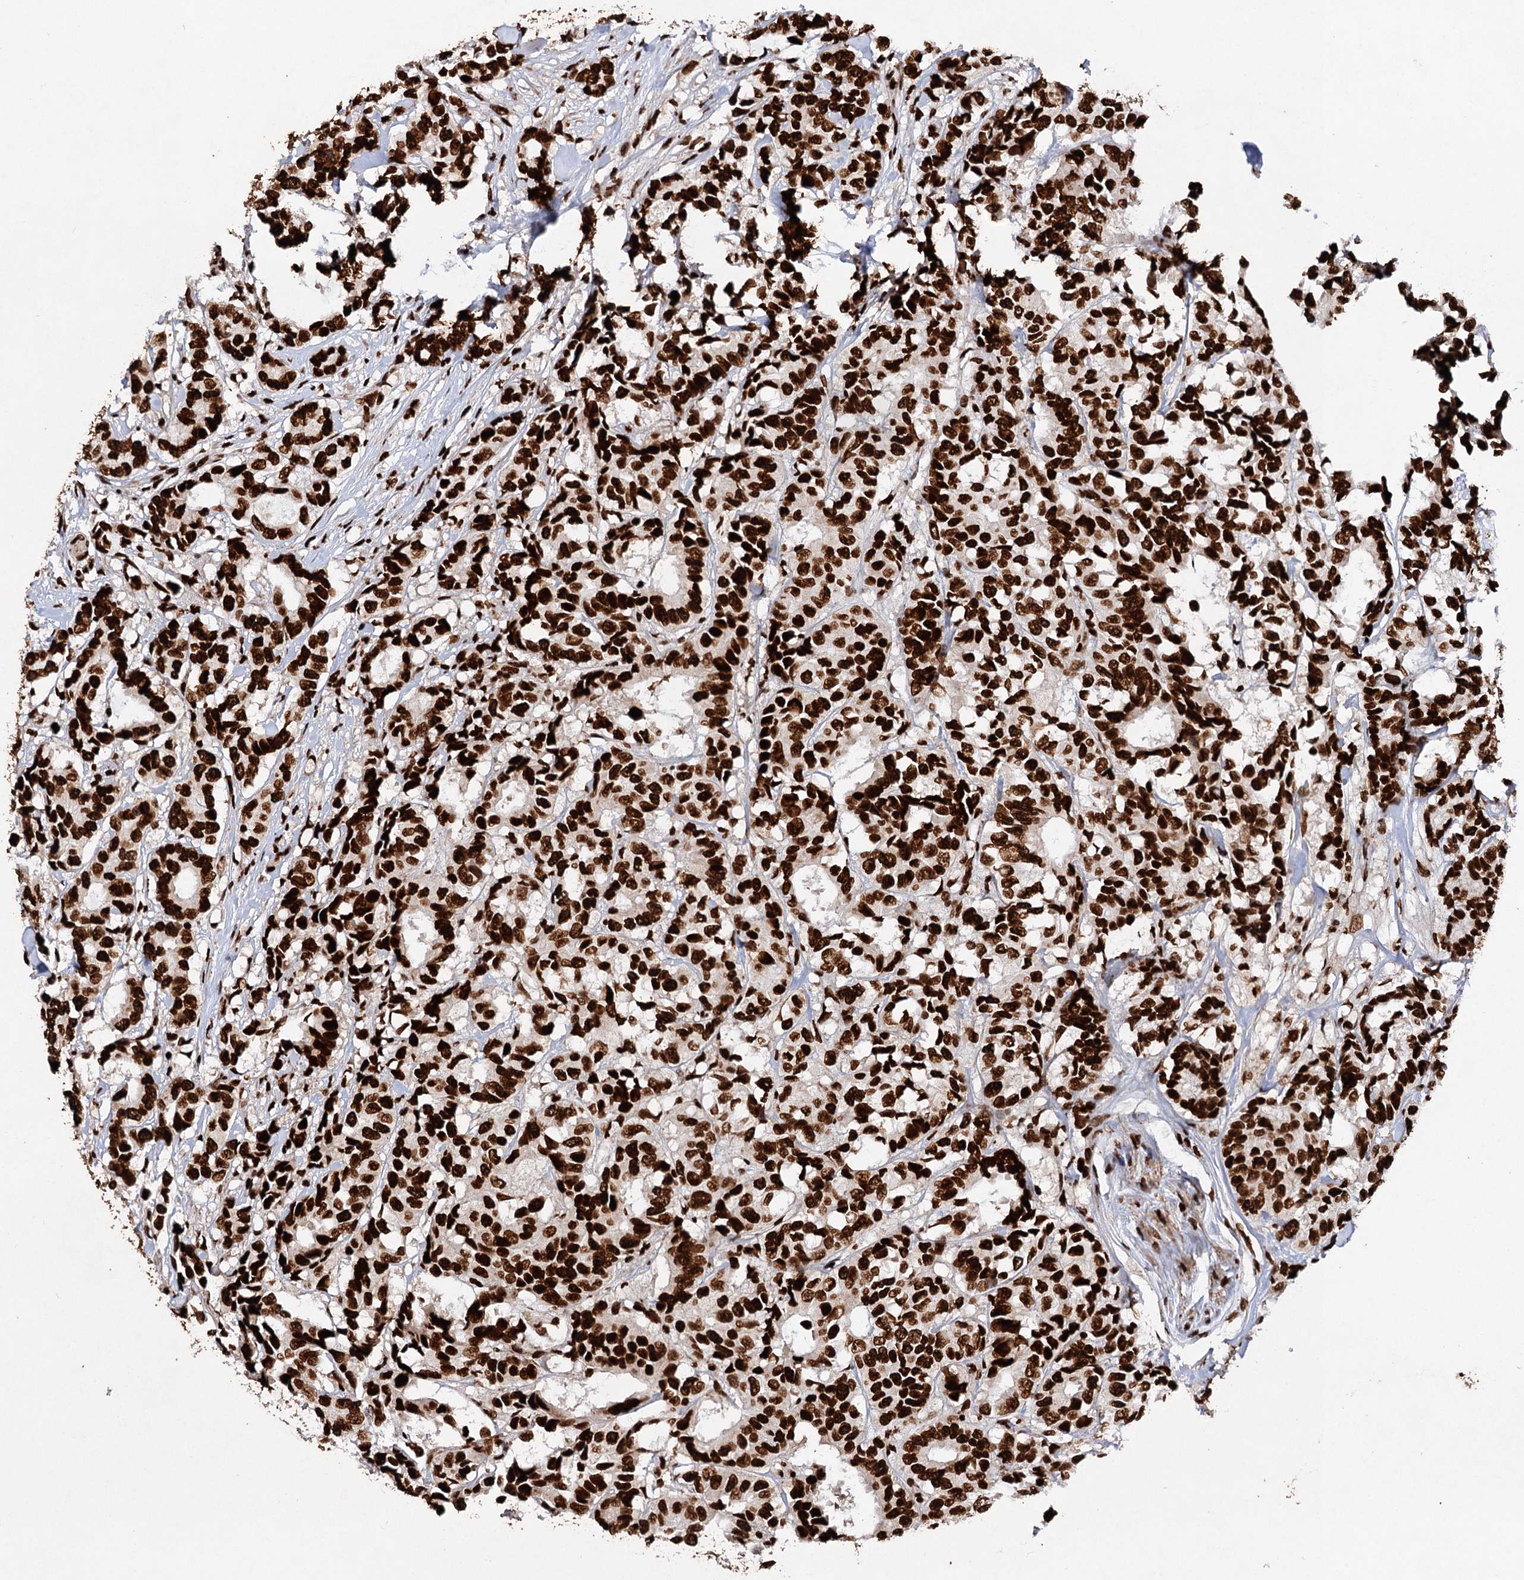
{"staining": {"intensity": "strong", "quantity": ">75%", "location": "nuclear"}, "tissue": "breast cancer", "cell_type": "Tumor cells", "image_type": "cancer", "snomed": [{"axis": "morphology", "description": "Duct carcinoma"}, {"axis": "topography", "description": "Breast"}], "caption": "IHC histopathology image of human breast intraductal carcinoma stained for a protein (brown), which exhibits high levels of strong nuclear positivity in approximately >75% of tumor cells.", "gene": "MATR3", "patient": {"sex": "female", "age": 87}}